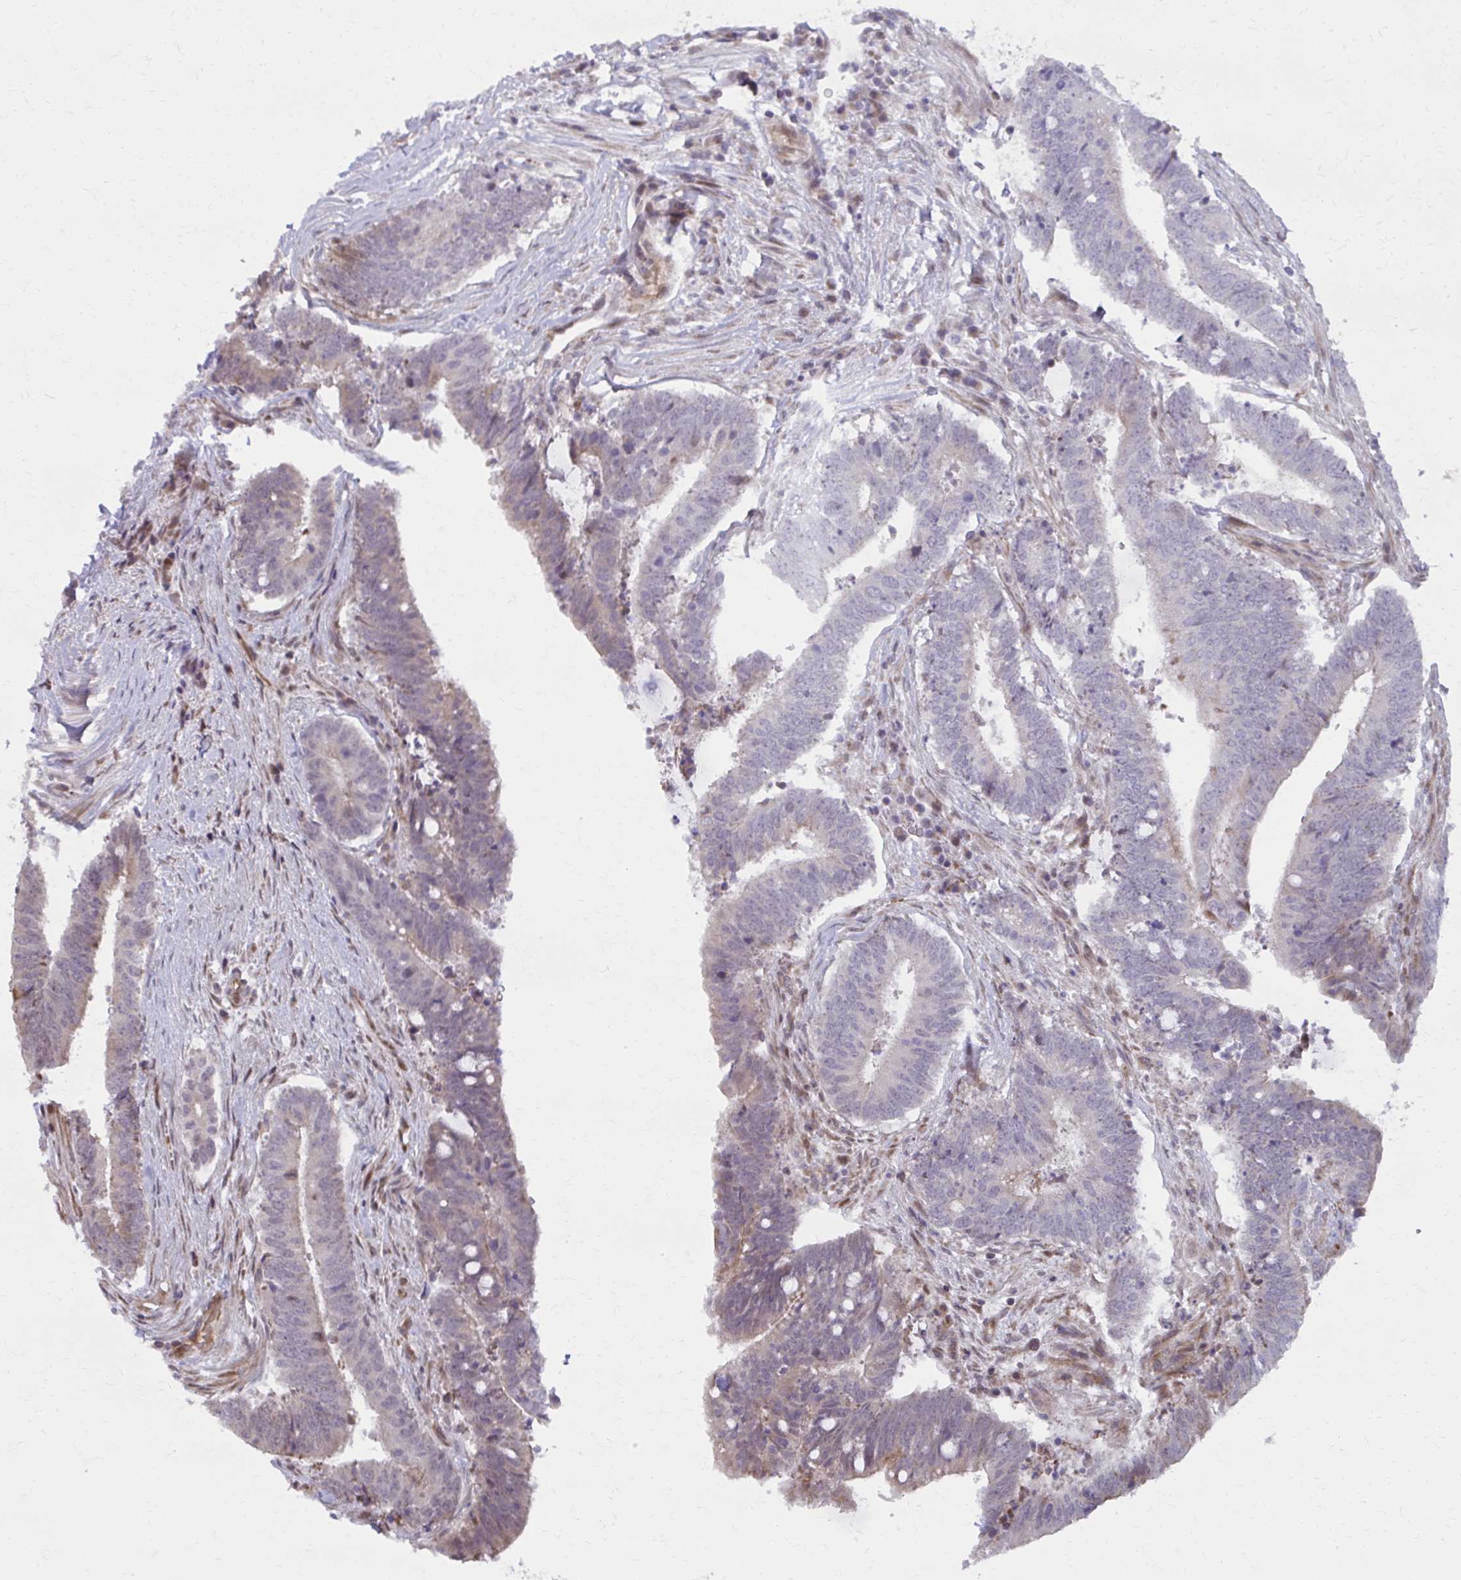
{"staining": {"intensity": "weak", "quantity": "<25%", "location": "cytoplasmic/membranous,nuclear"}, "tissue": "colorectal cancer", "cell_type": "Tumor cells", "image_type": "cancer", "snomed": [{"axis": "morphology", "description": "Adenocarcinoma, NOS"}, {"axis": "topography", "description": "Colon"}], "caption": "This photomicrograph is of colorectal cancer stained with immunohistochemistry (IHC) to label a protein in brown with the nuclei are counter-stained blue. There is no positivity in tumor cells.", "gene": "MAF1", "patient": {"sex": "female", "age": 43}}